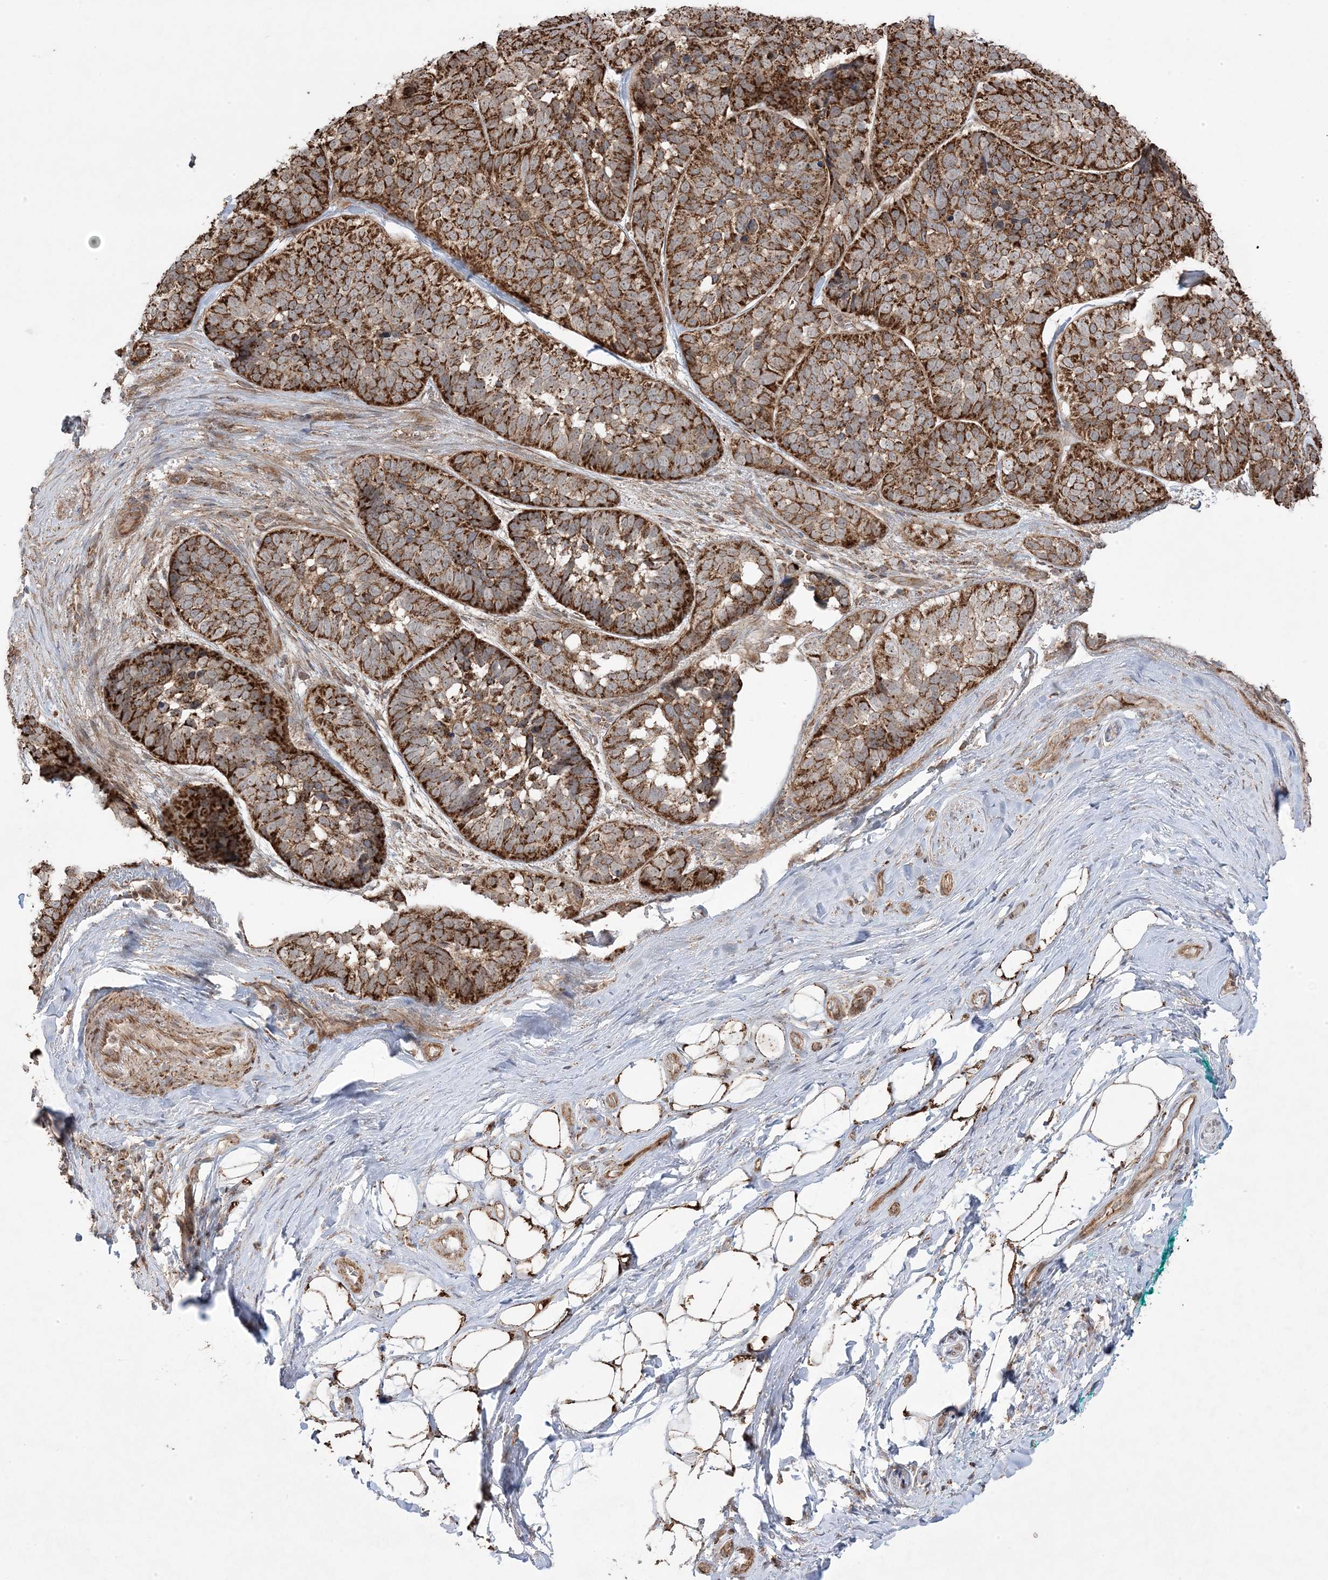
{"staining": {"intensity": "strong", "quantity": ">75%", "location": "cytoplasmic/membranous"}, "tissue": "skin cancer", "cell_type": "Tumor cells", "image_type": "cancer", "snomed": [{"axis": "morphology", "description": "Basal cell carcinoma"}, {"axis": "topography", "description": "Skin"}], "caption": "Tumor cells exhibit high levels of strong cytoplasmic/membranous positivity in about >75% of cells in human skin basal cell carcinoma.", "gene": "CLUAP1", "patient": {"sex": "male", "age": 62}}